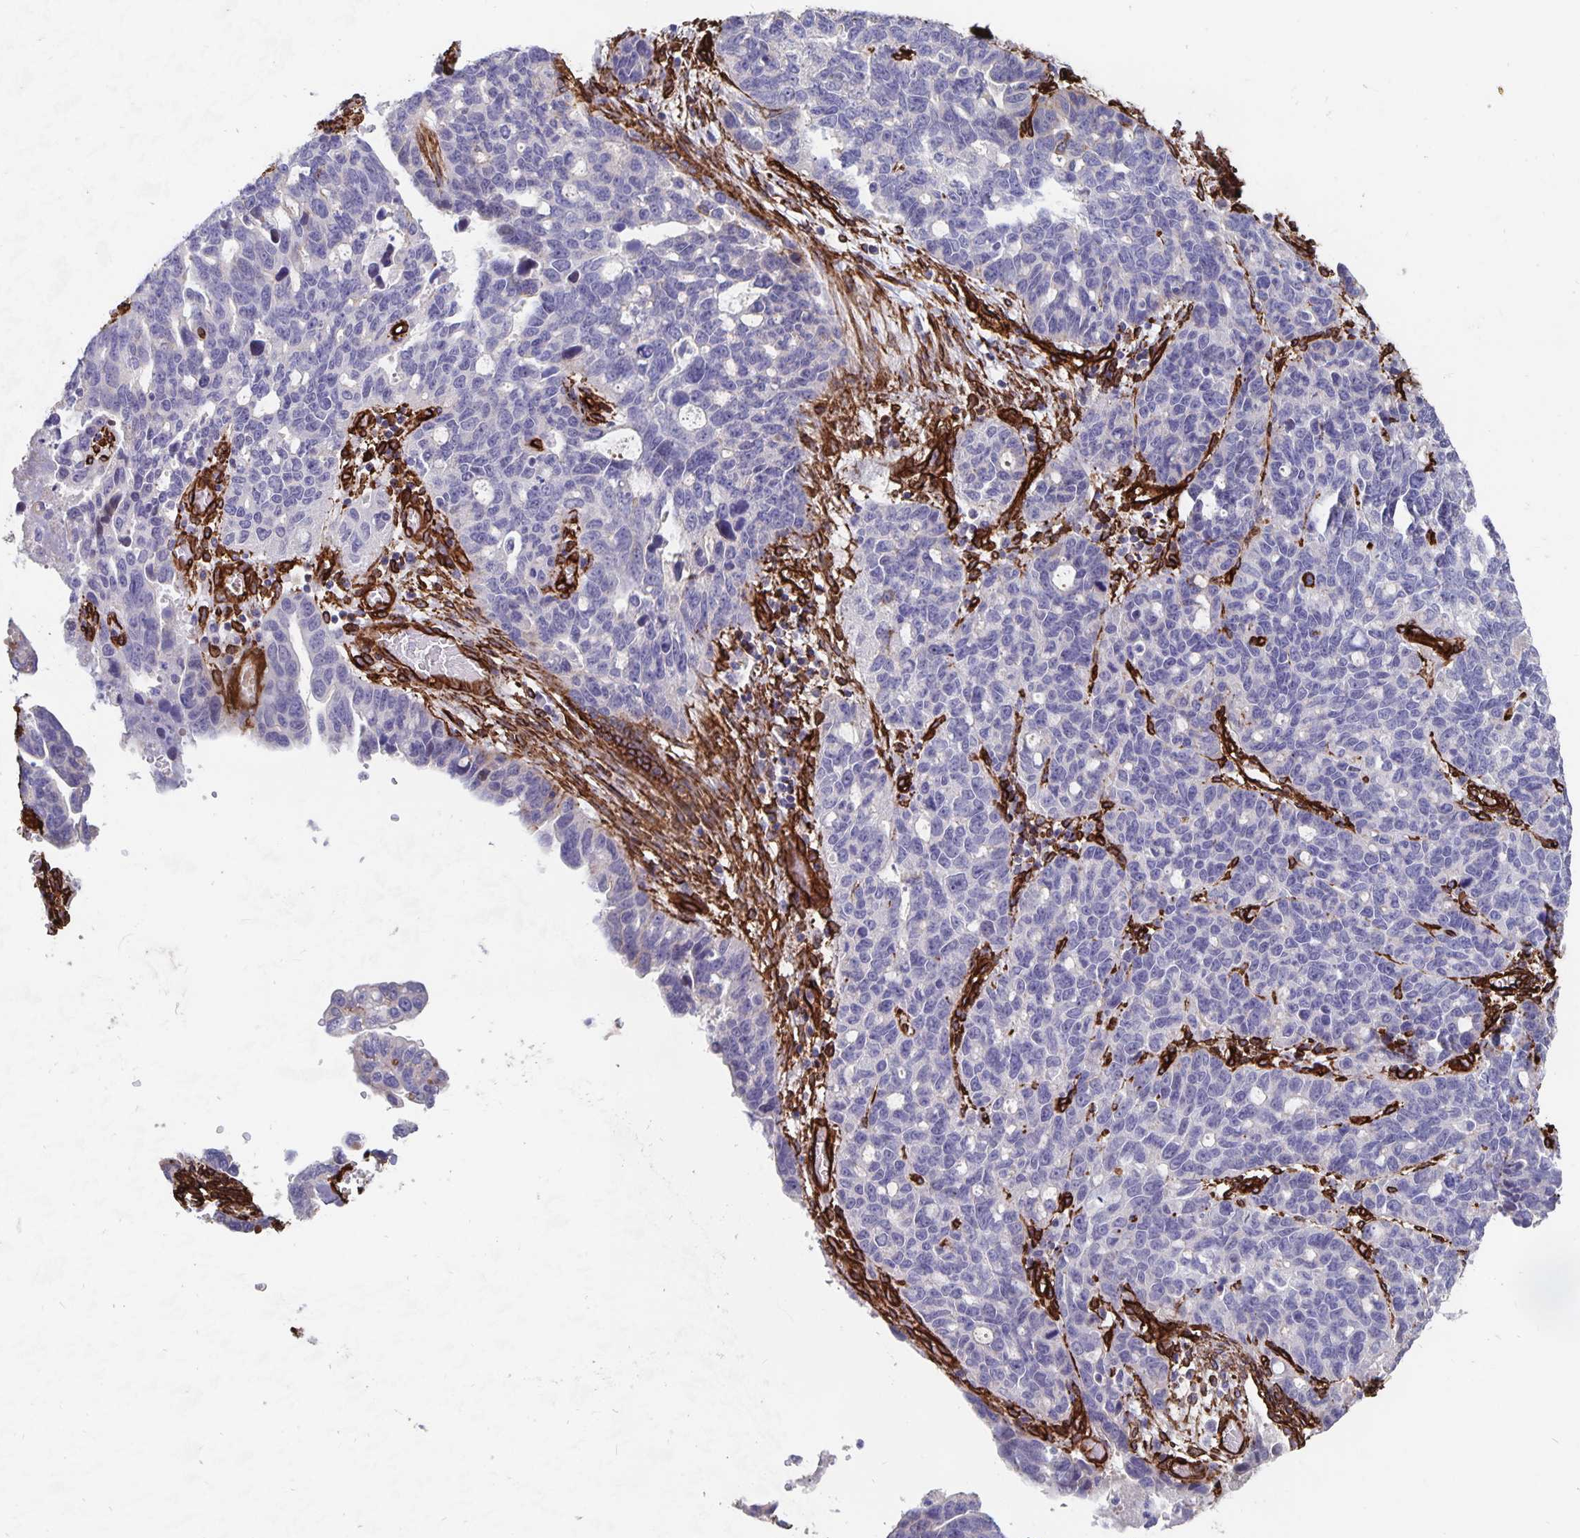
{"staining": {"intensity": "negative", "quantity": "none", "location": "none"}, "tissue": "ovarian cancer", "cell_type": "Tumor cells", "image_type": "cancer", "snomed": [{"axis": "morphology", "description": "Cystadenocarcinoma, serous, NOS"}, {"axis": "topography", "description": "Ovary"}], "caption": "Protein analysis of ovarian cancer (serous cystadenocarcinoma) demonstrates no significant staining in tumor cells. The staining was performed using DAB (3,3'-diaminobenzidine) to visualize the protein expression in brown, while the nuclei were stained in blue with hematoxylin (Magnification: 20x).", "gene": "DCHS2", "patient": {"sex": "female", "age": 69}}